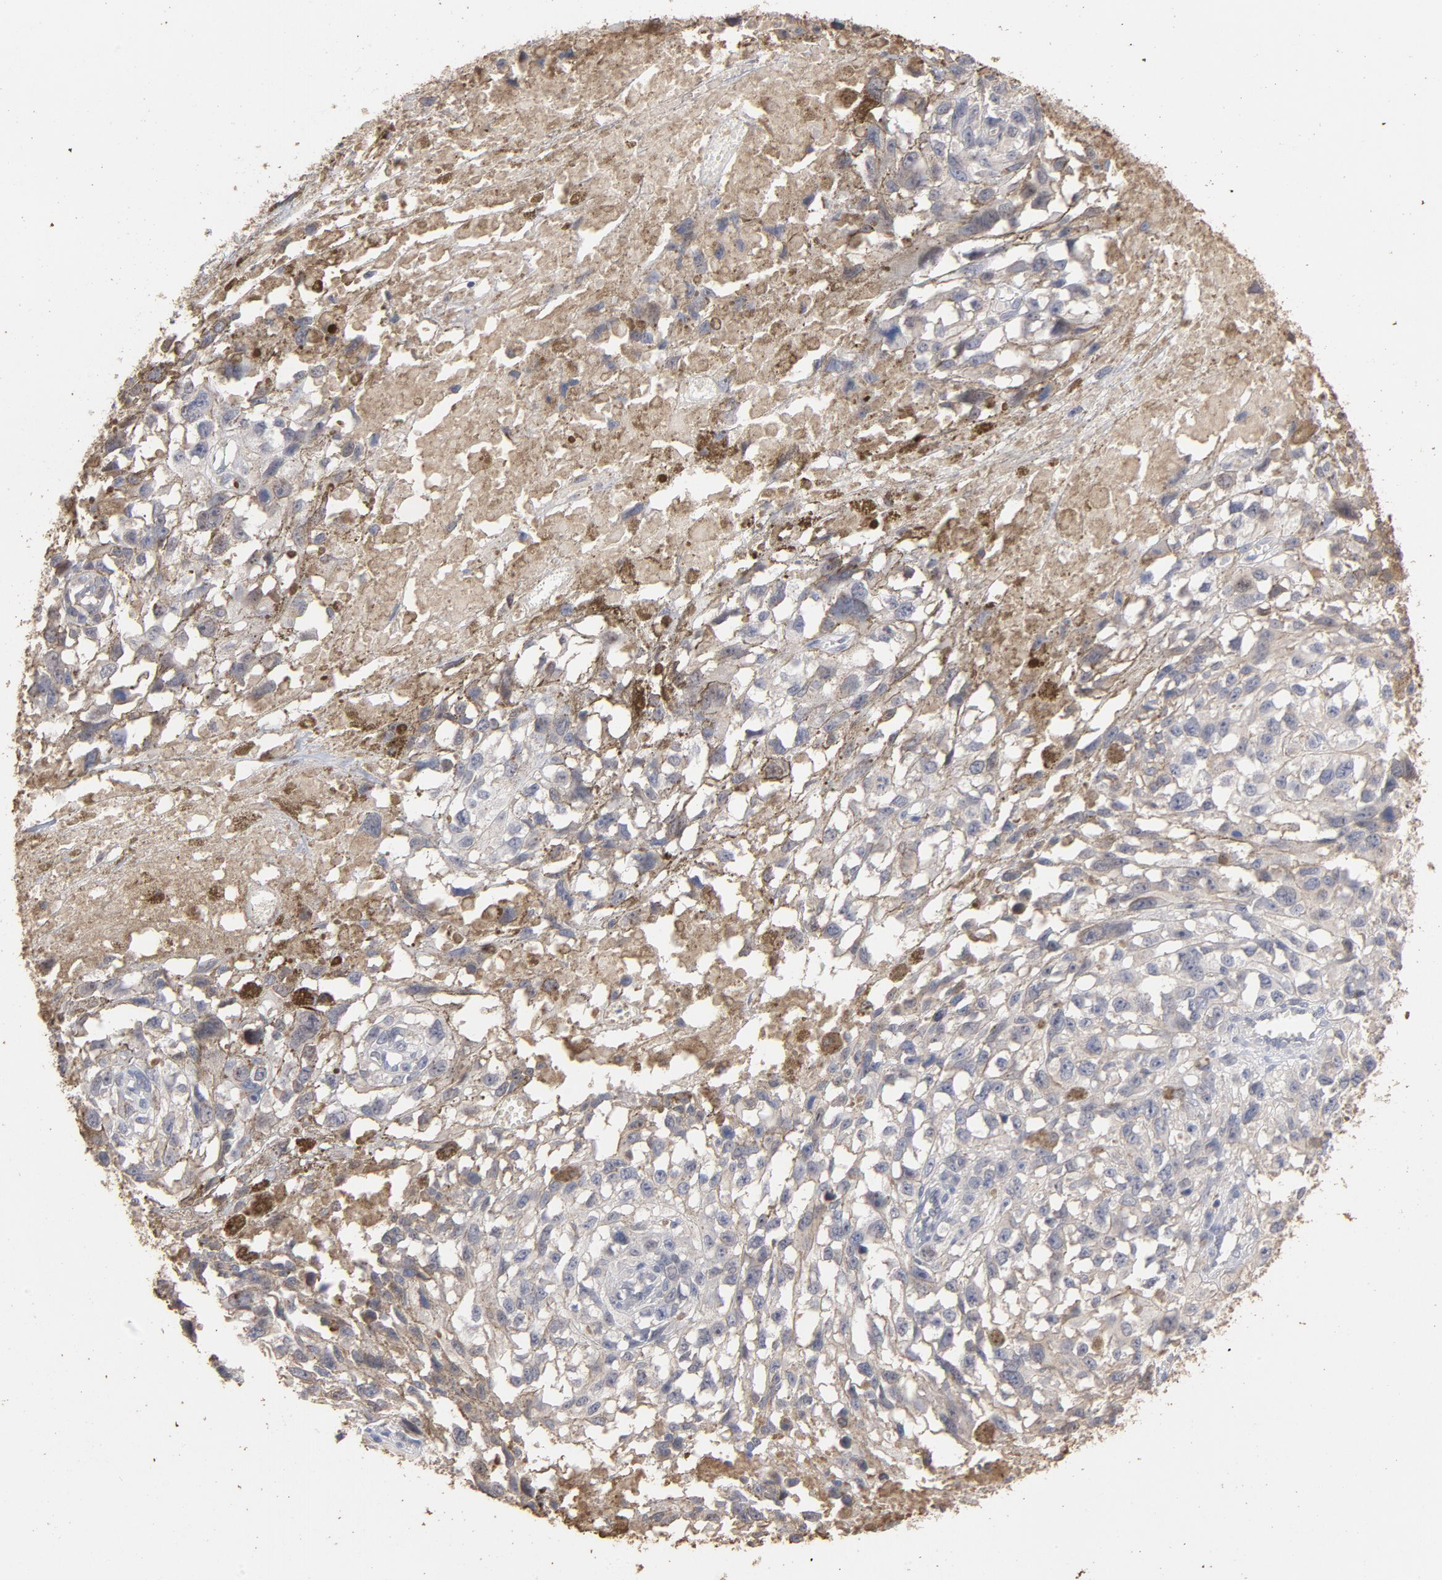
{"staining": {"intensity": "weak", "quantity": "25%-75%", "location": "cytoplasmic/membranous"}, "tissue": "melanoma", "cell_type": "Tumor cells", "image_type": "cancer", "snomed": [{"axis": "morphology", "description": "Malignant melanoma, Metastatic site"}, {"axis": "topography", "description": "Lymph node"}], "caption": "Immunohistochemical staining of malignant melanoma (metastatic site) reveals low levels of weak cytoplasmic/membranous staining in about 25%-75% of tumor cells. The protein of interest is shown in brown color, while the nuclei are stained blue.", "gene": "PNMA1", "patient": {"sex": "male", "age": 59}}